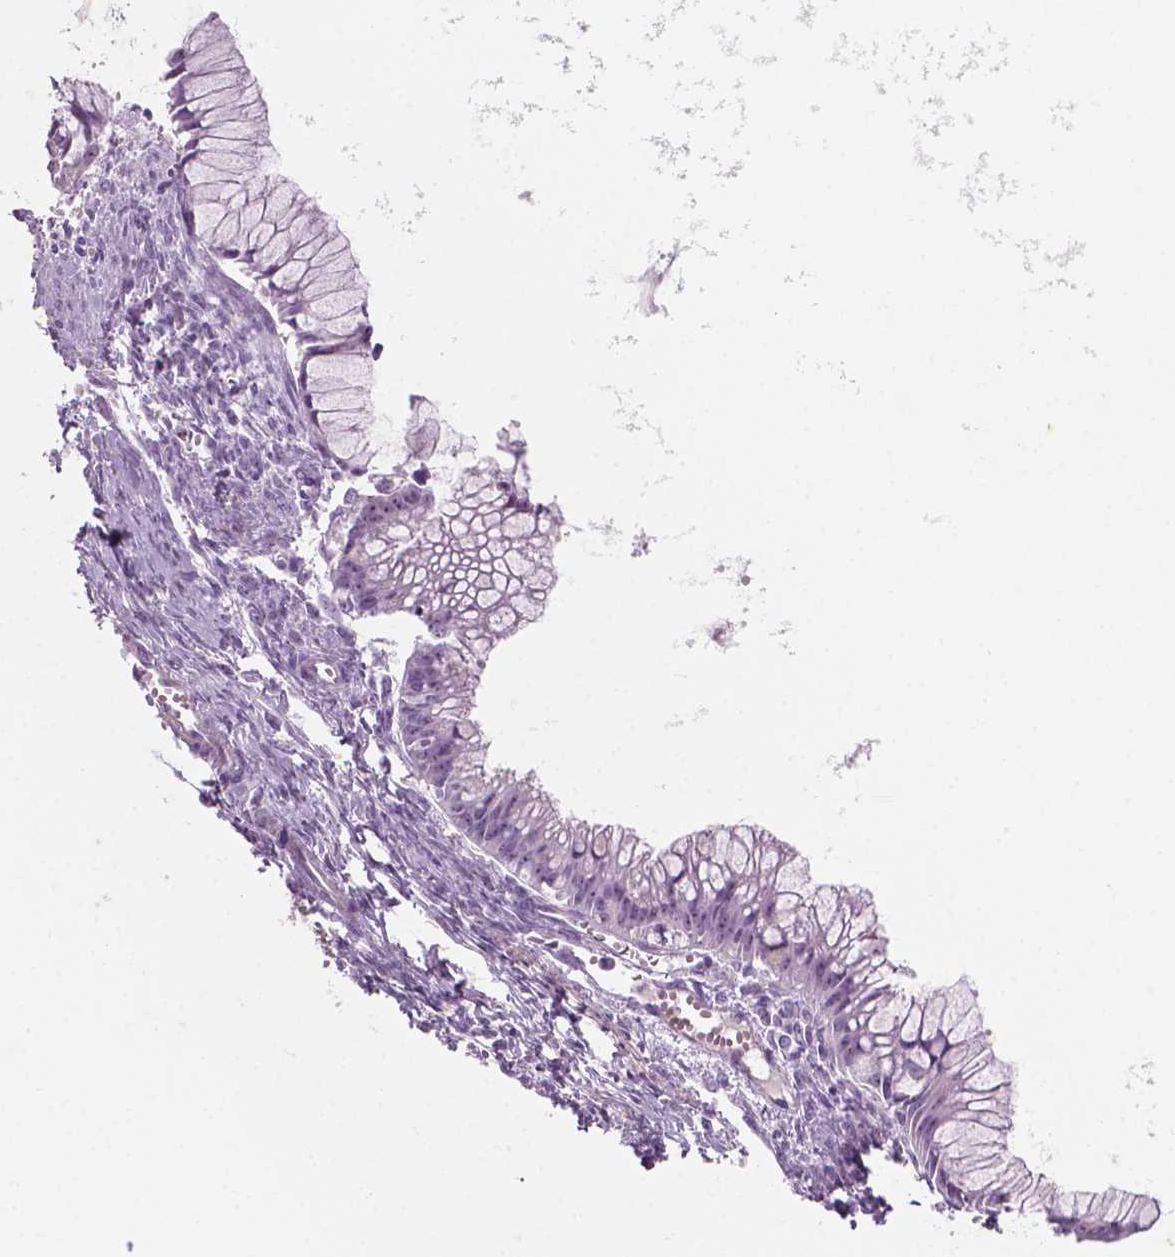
{"staining": {"intensity": "weak", "quantity": "<25%", "location": "nuclear"}, "tissue": "ovarian cancer", "cell_type": "Tumor cells", "image_type": "cancer", "snomed": [{"axis": "morphology", "description": "Cystadenocarcinoma, mucinous, NOS"}, {"axis": "topography", "description": "Ovary"}], "caption": "This is an immunohistochemistry (IHC) image of human ovarian mucinous cystadenocarcinoma. There is no expression in tumor cells.", "gene": "ZNF853", "patient": {"sex": "female", "age": 41}}